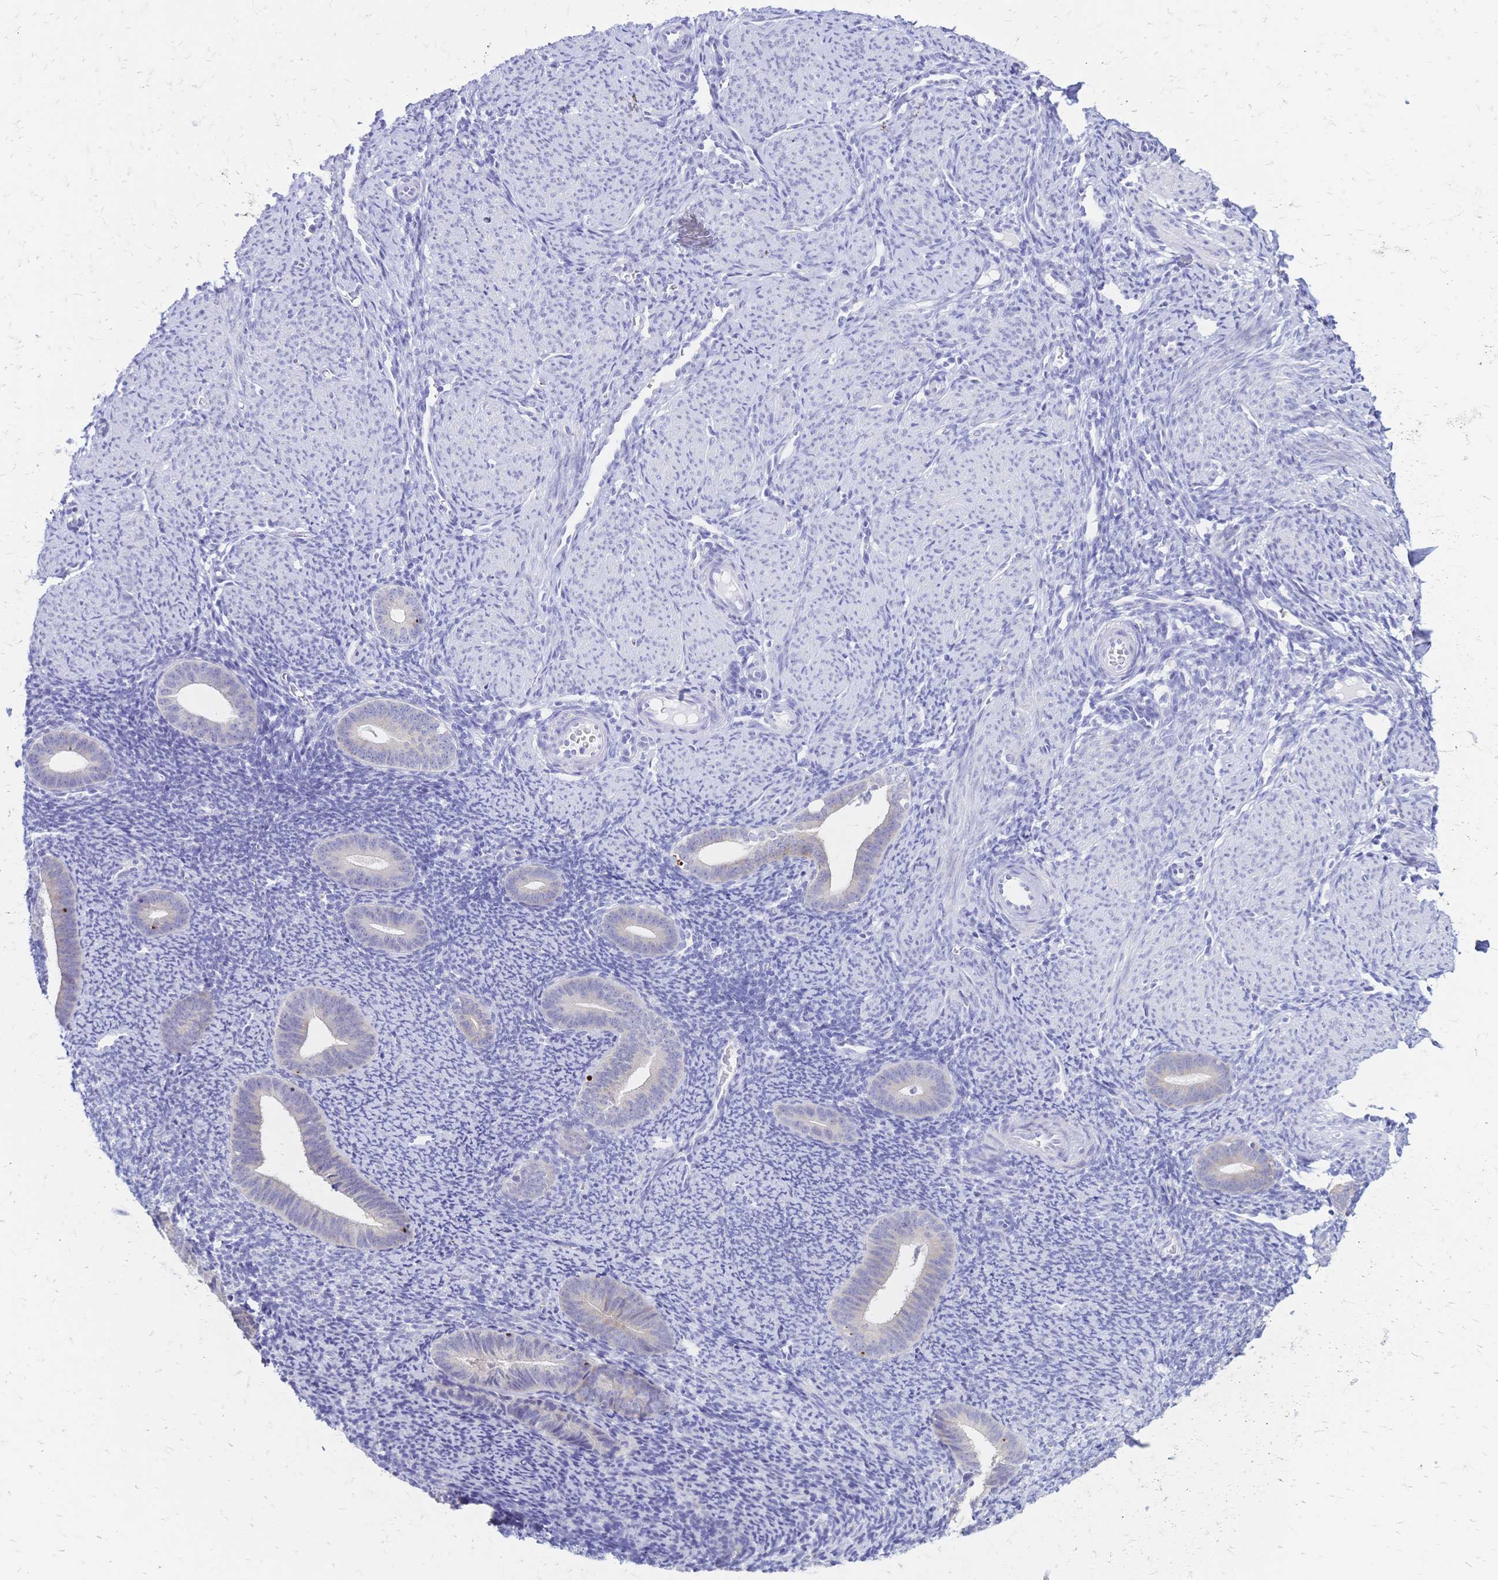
{"staining": {"intensity": "negative", "quantity": "none", "location": "none"}, "tissue": "endometrium", "cell_type": "Cells in endometrial stroma", "image_type": "normal", "snomed": [{"axis": "morphology", "description": "Normal tissue, NOS"}, {"axis": "topography", "description": "Endometrium"}], "caption": "Human endometrium stained for a protein using immunohistochemistry (IHC) demonstrates no expression in cells in endometrial stroma.", "gene": "GRB7", "patient": {"sex": "female", "age": 39}}